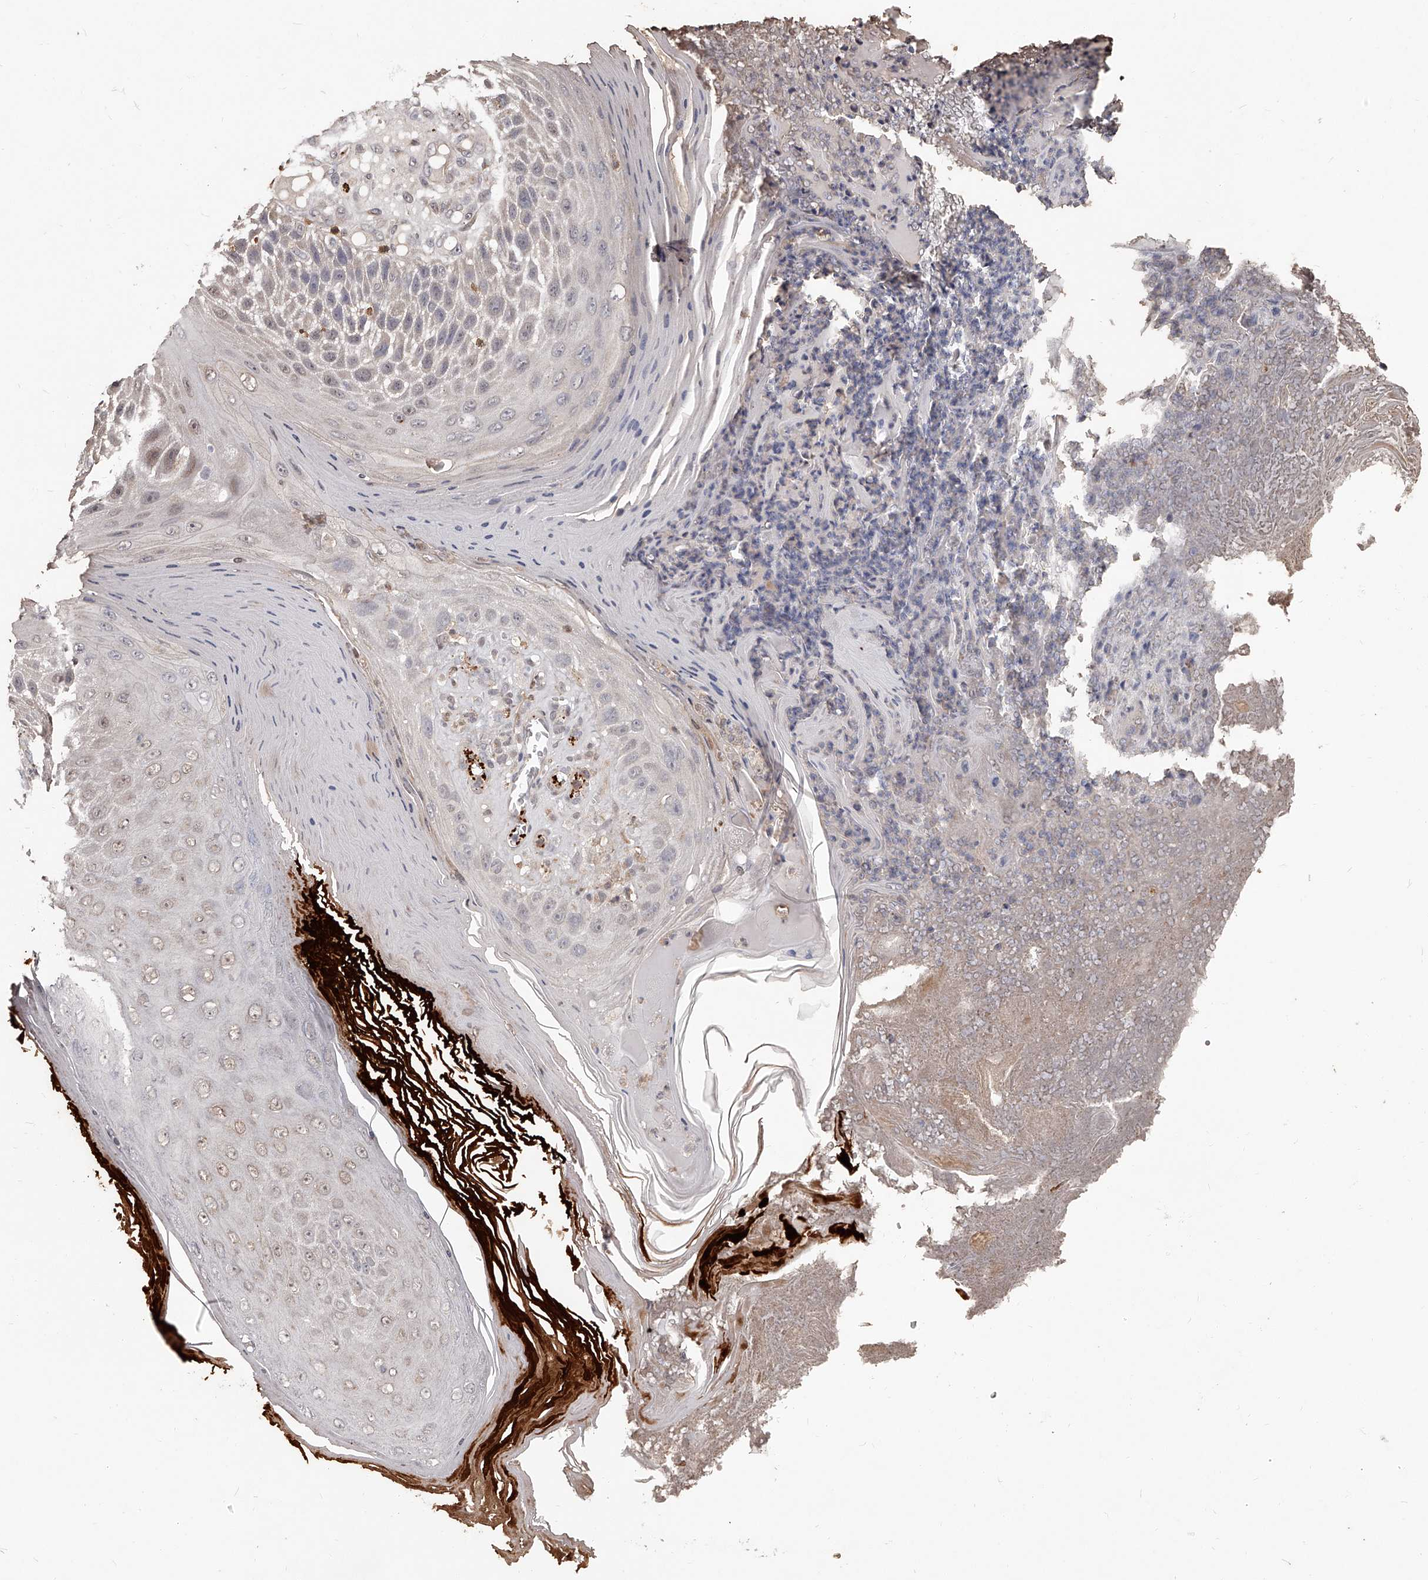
{"staining": {"intensity": "weak", "quantity": "<25%", "location": "nuclear"}, "tissue": "skin cancer", "cell_type": "Tumor cells", "image_type": "cancer", "snomed": [{"axis": "morphology", "description": "Squamous cell carcinoma, NOS"}, {"axis": "topography", "description": "Skin"}], "caption": "Protein analysis of skin squamous cell carcinoma displays no significant positivity in tumor cells.", "gene": "URGCP", "patient": {"sex": "female", "age": 88}}